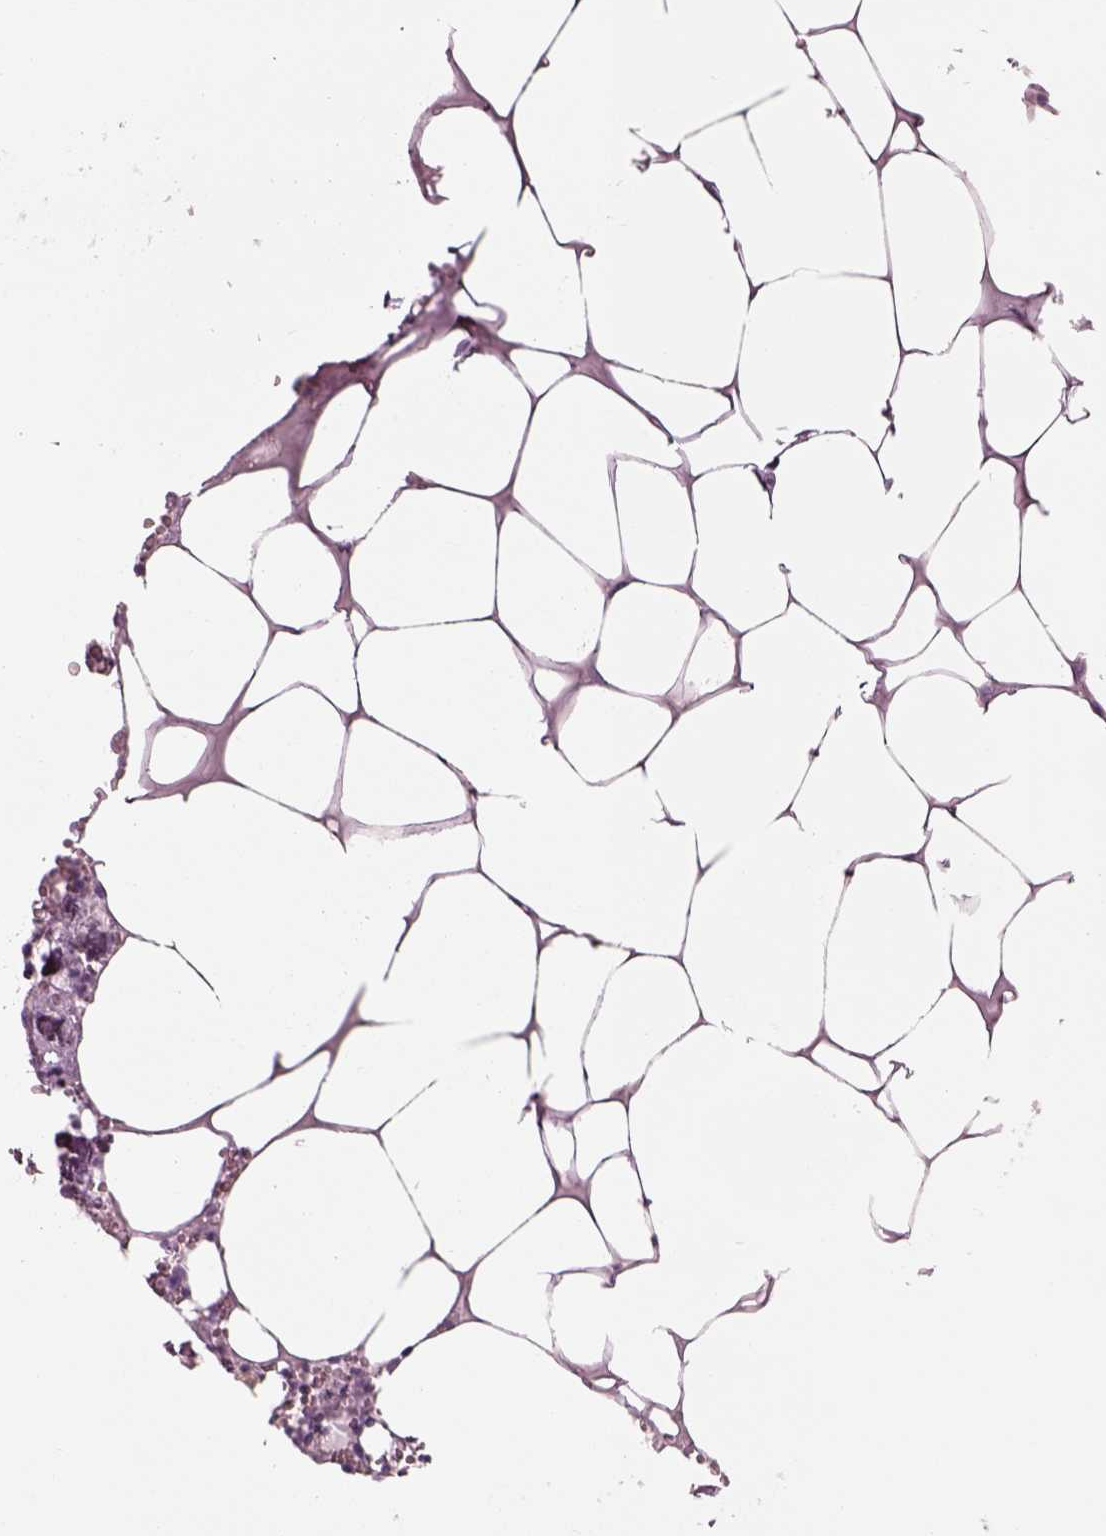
{"staining": {"intensity": "negative", "quantity": "none", "location": "none"}, "tissue": "bone marrow", "cell_type": "Hematopoietic cells", "image_type": "normal", "snomed": [{"axis": "morphology", "description": "Normal tissue, NOS"}, {"axis": "topography", "description": "Bone marrow"}], "caption": "Human bone marrow stained for a protein using immunohistochemistry shows no expression in hematopoietic cells.", "gene": "SLC27A2", "patient": {"sex": "male", "age": 54}}